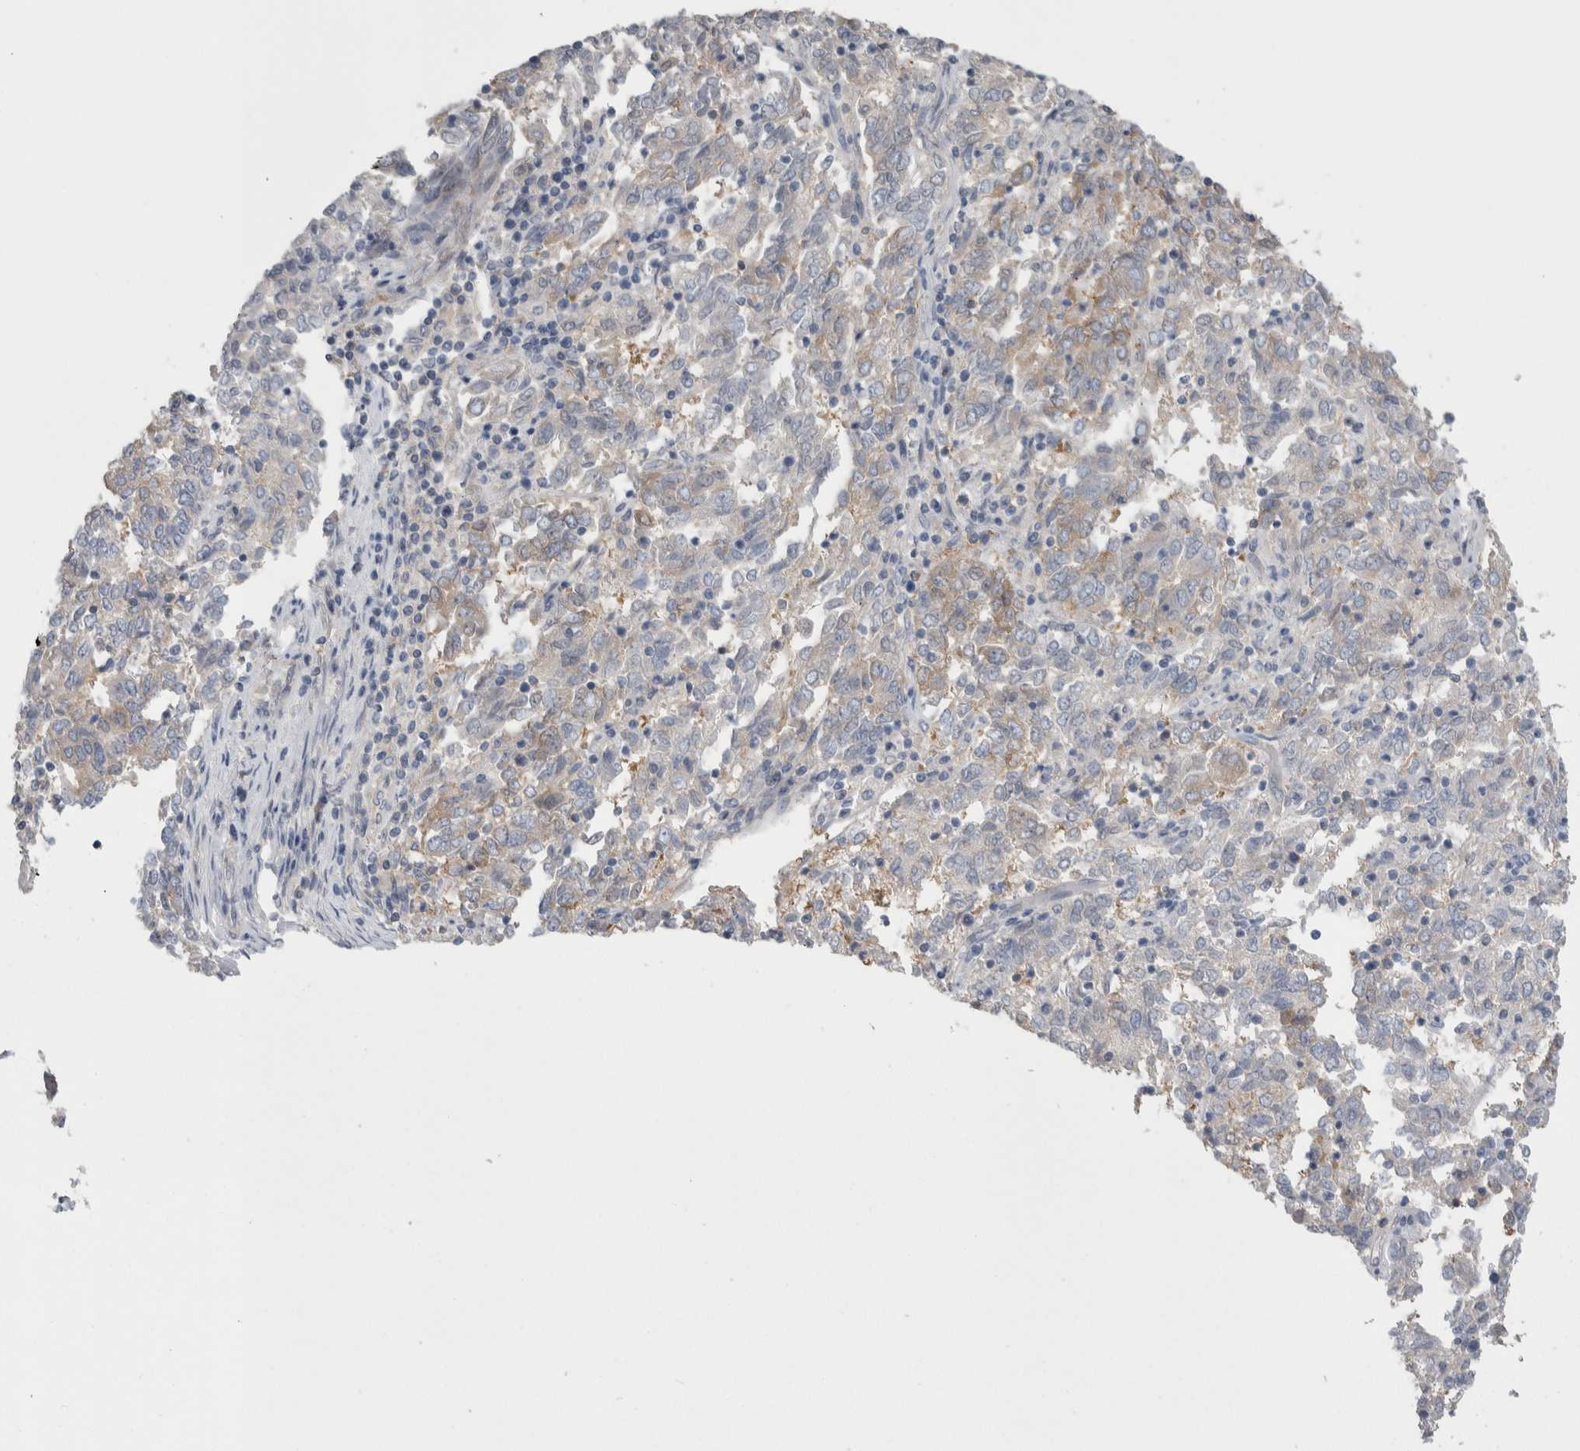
{"staining": {"intensity": "weak", "quantity": "<25%", "location": "cytoplasmic/membranous"}, "tissue": "endometrial cancer", "cell_type": "Tumor cells", "image_type": "cancer", "snomed": [{"axis": "morphology", "description": "Adenocarcinoma, NOS"}, {"axis": "topography", "description": "Endometrium"}], "caption": "Histopathology image shows no protein expression in tumor cells of endometrial cancer tissue.", "gene": "GPHN", "patient": {"sex": "female", "age": 80}}